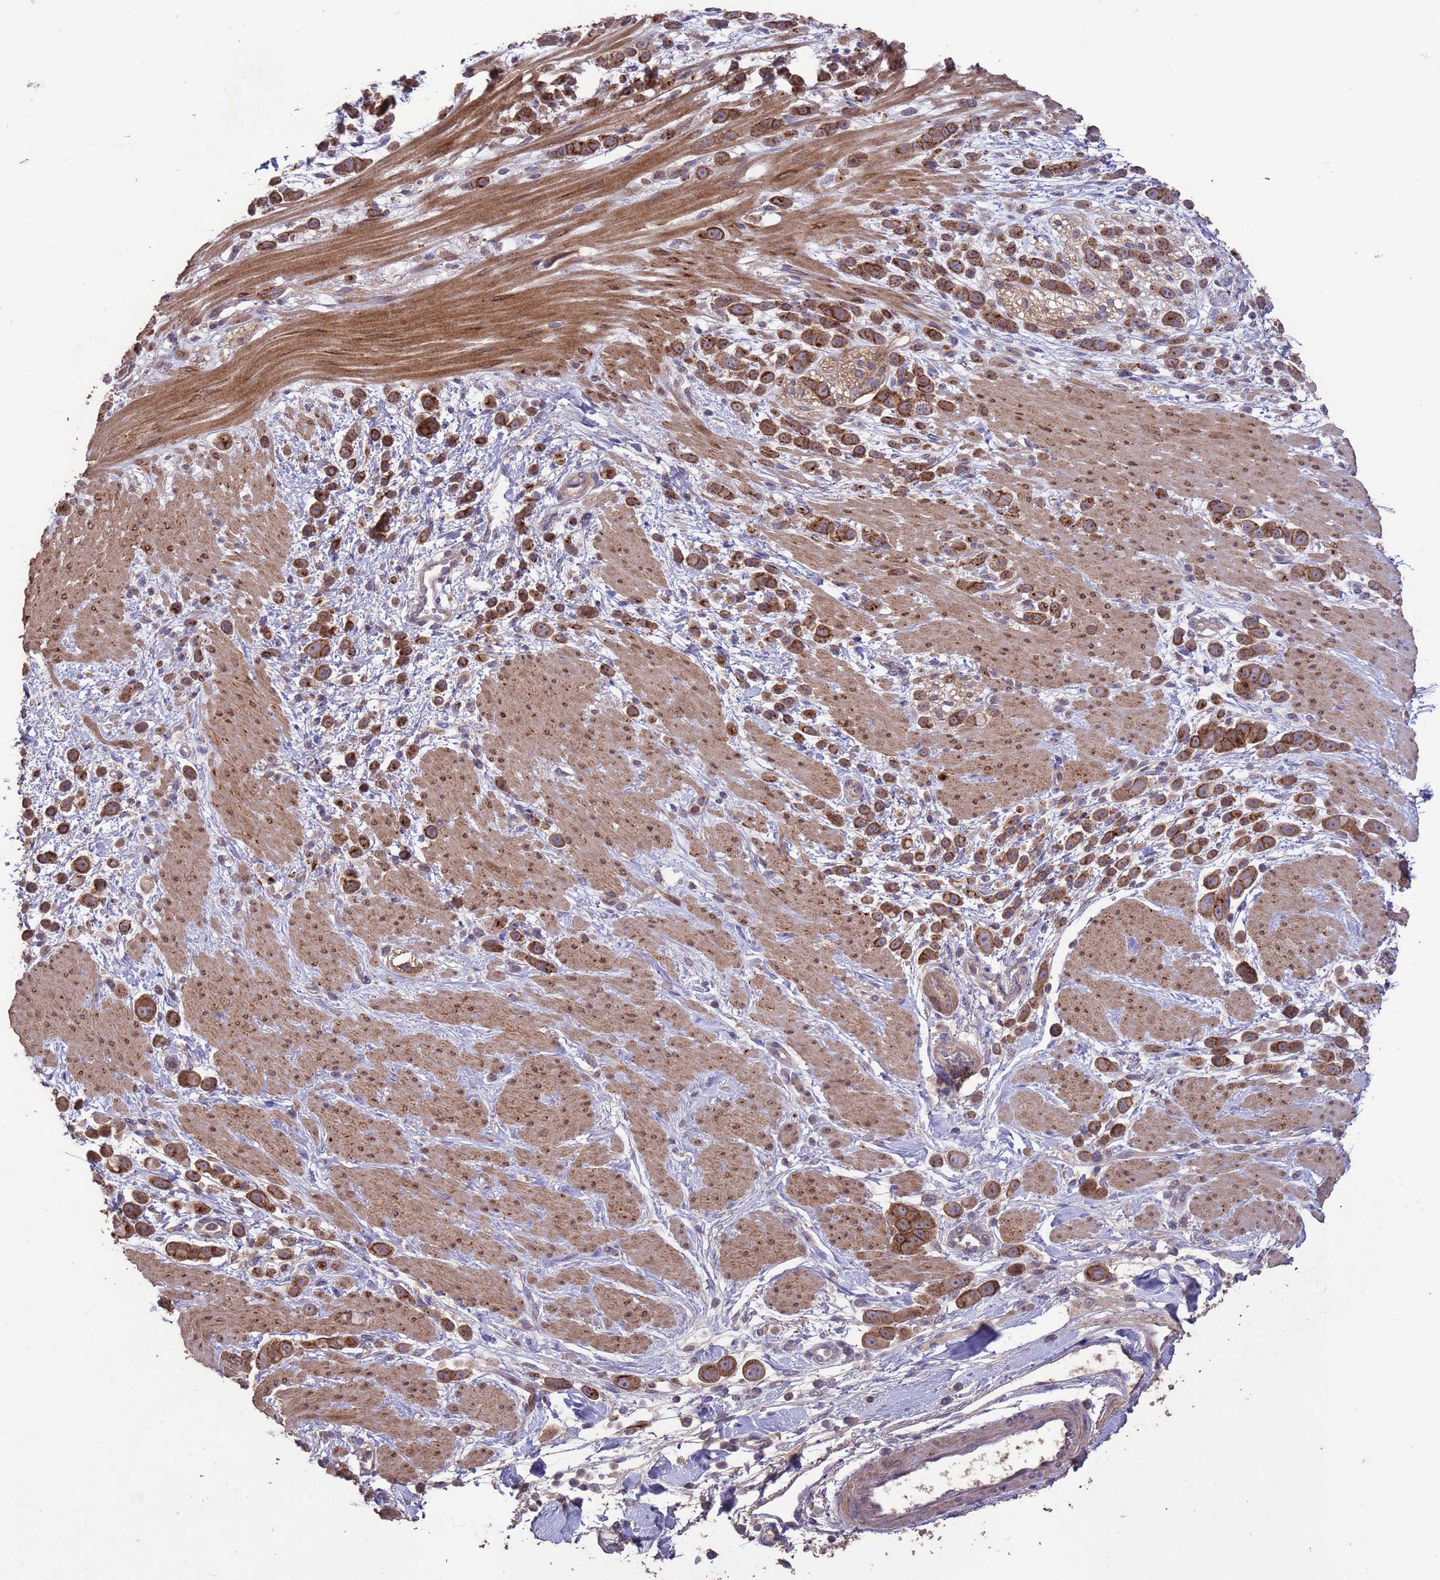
{"staining": {"intensity": "strong", "quantity": ">75%", "location": "cytoplasmic/membranous"}, "tissue": "pancreatic cancer", "cell_type": "Tumor cells", "image_type": "cancer", "snomed": [{"axis": "morphology", "description": "Normal tissue, NOS"}, {"axis": "morphology", "description": "Adenocarcinoma, NOS"}, {"axis": "topography", "description": "Pancreas"}], "caption": "Immunohistochemical staining of pancreatic cancer (adenocarcinoma) displays high levels of strong cytoplasmic/membranous expression in approximately >75% of tumor cells.", "gene": "SLC9B2", "patient": {"sex": "female", "age": 64}}